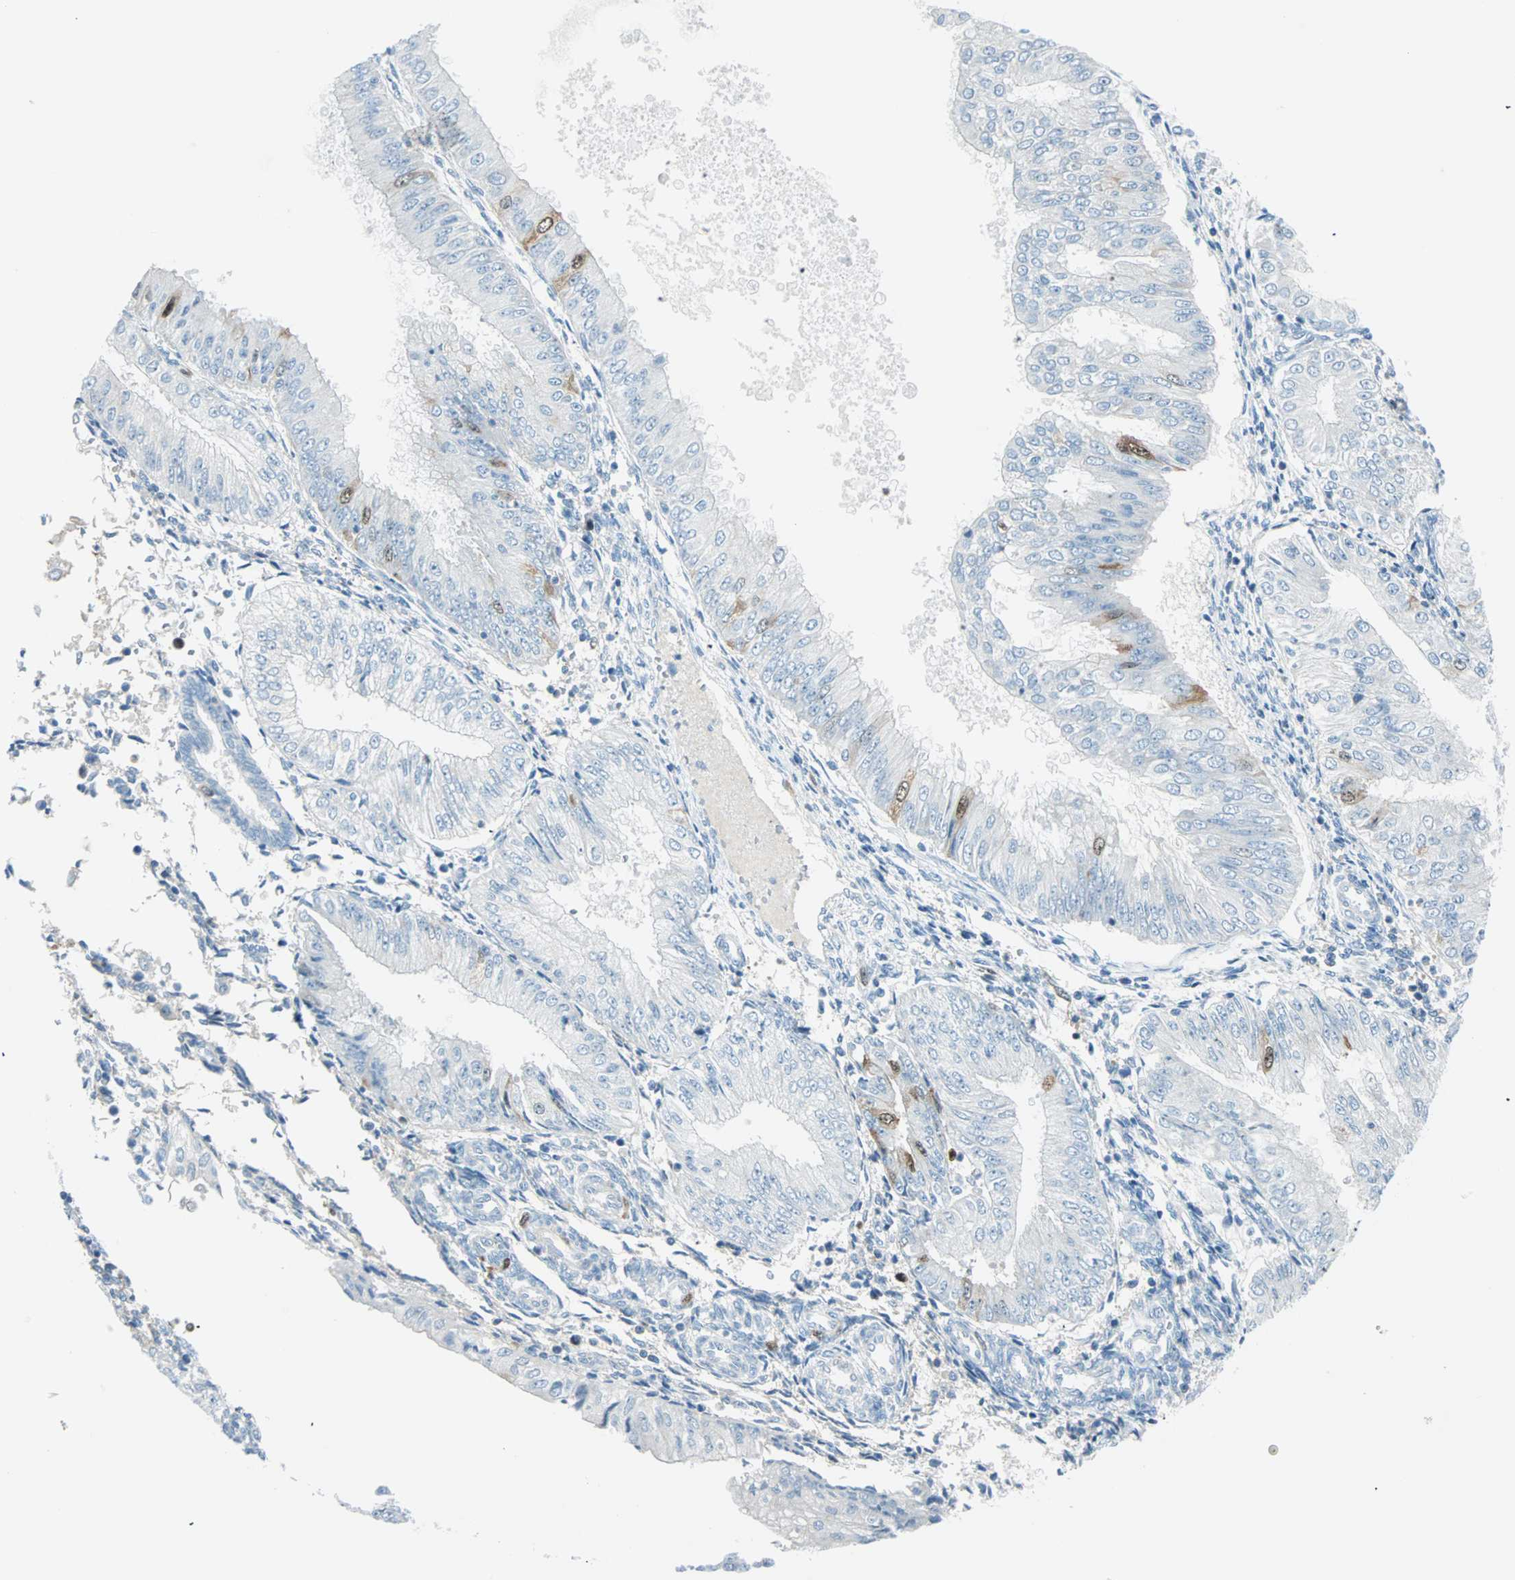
{"staining": {"intensity": "weak", "quantity": "<25%", "location": "cytoplasmic/membranous"}, "tissue": "endometrial cancer", "cell_type": "Tumor cells", "image_type": "cancer", "snomed": [{"axis": "morphology", "description": "Adenocarcinoma, NOS"}, {"axis": "topography", "description": "Endometrium"}], "caption": "The image displays no significant staining in tumor cells of adenocarcinoma (endometrial).", "gene": "PTTG1", "patient": {"sex": "female", "age": 53}}